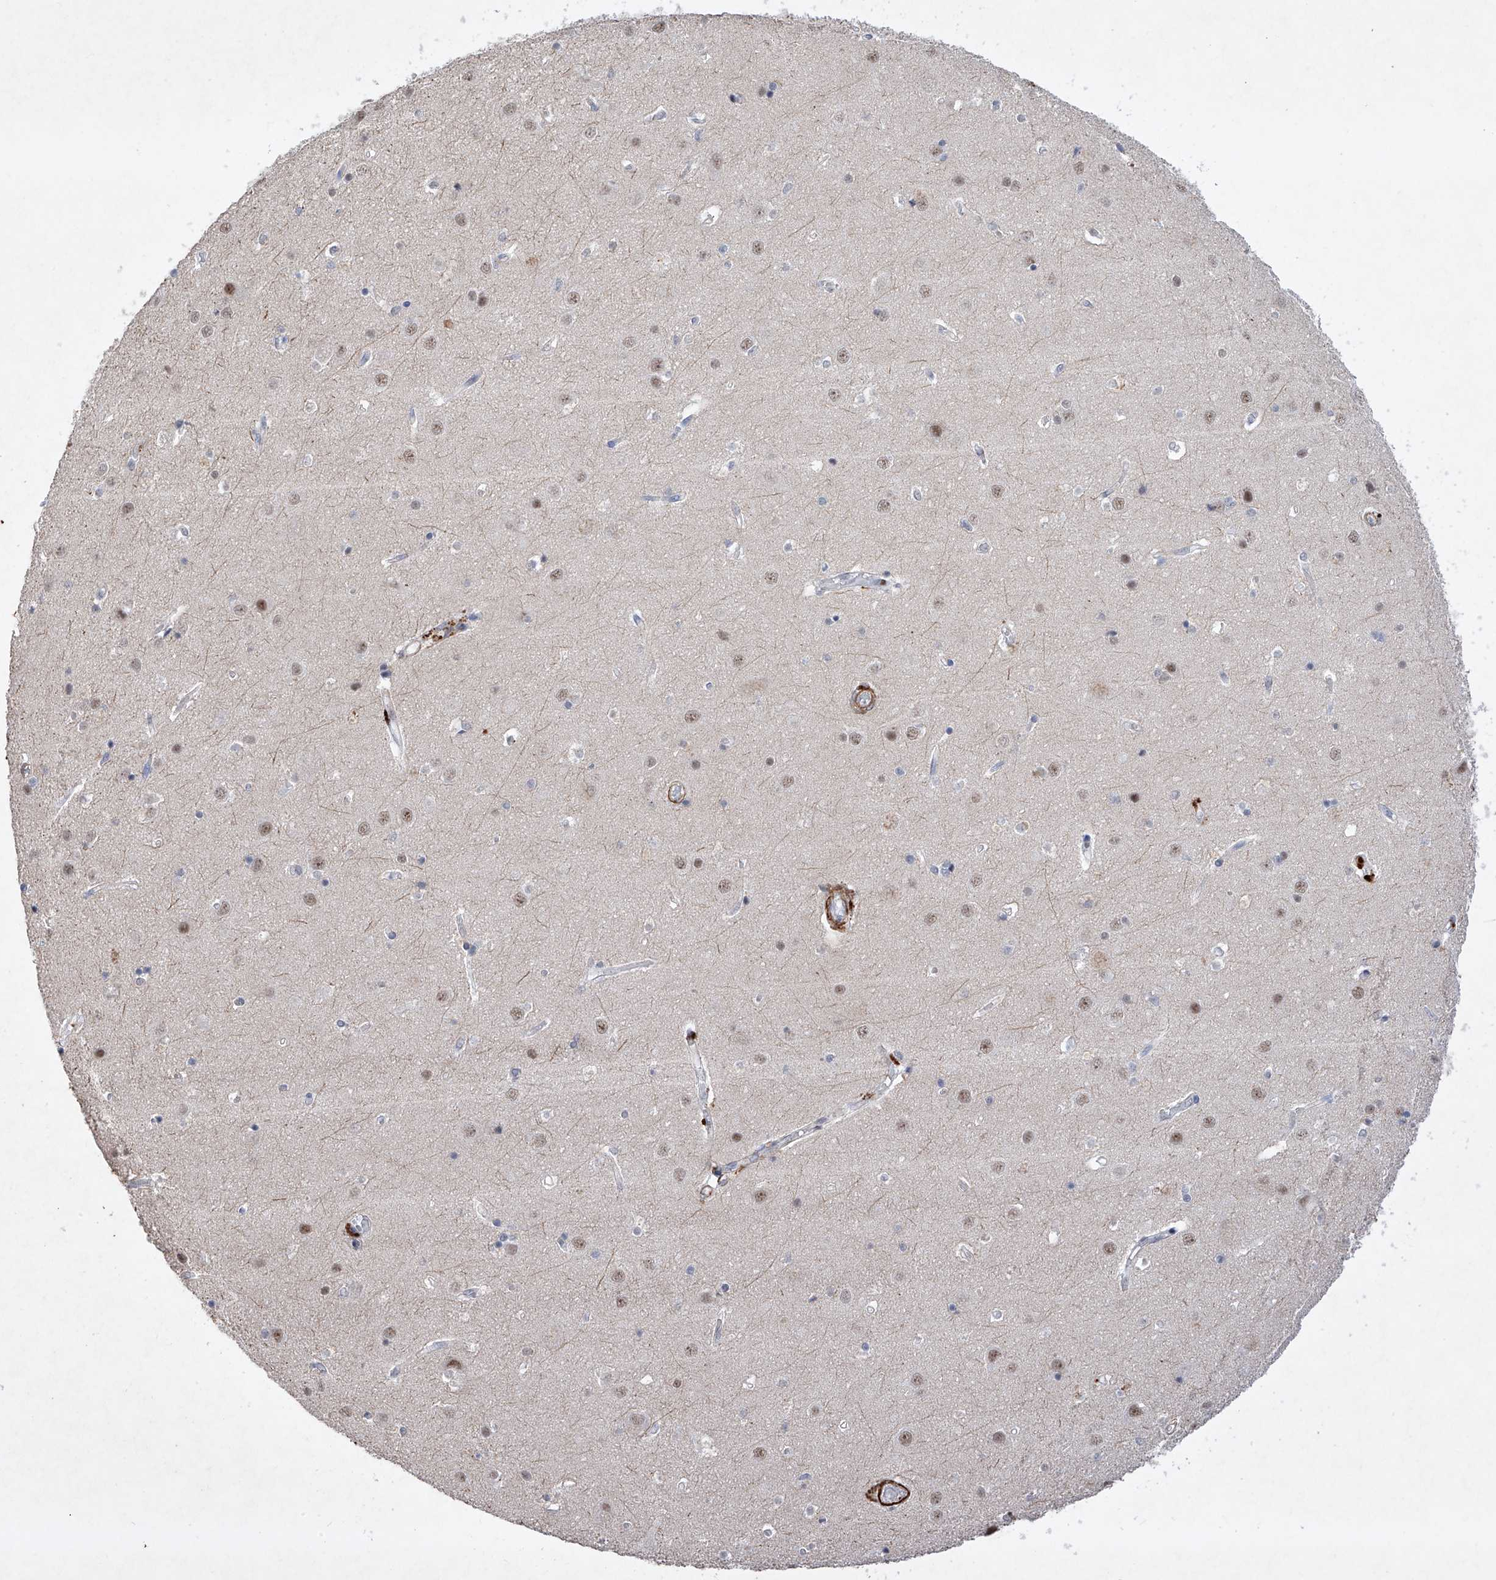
{"staining": {"intensity": "strong", "quantity": "25%-75%", "location": "cytoplasmic/membranous"}, "tissue": "cerebral cortex", "cell_type": "Endothelial cells", "image_type": "normal", "snomed": [{"axis": "morphology", "description": "Normal tissue, NOS"}, {"axis": "topography", "description": "Cerebral cortex"}], "caption": "The image exhibits a brown stain indicating the presence of a protein in the cytoplasmic/membranous of endothelial cells in cerebral cortex. Using DAB (brown) and hematoxylin (blue) stains, captured at high magnification using brightfield microscopy.", "gene": "NFATC4", "patient": {"sex": "male", "age": 54}}